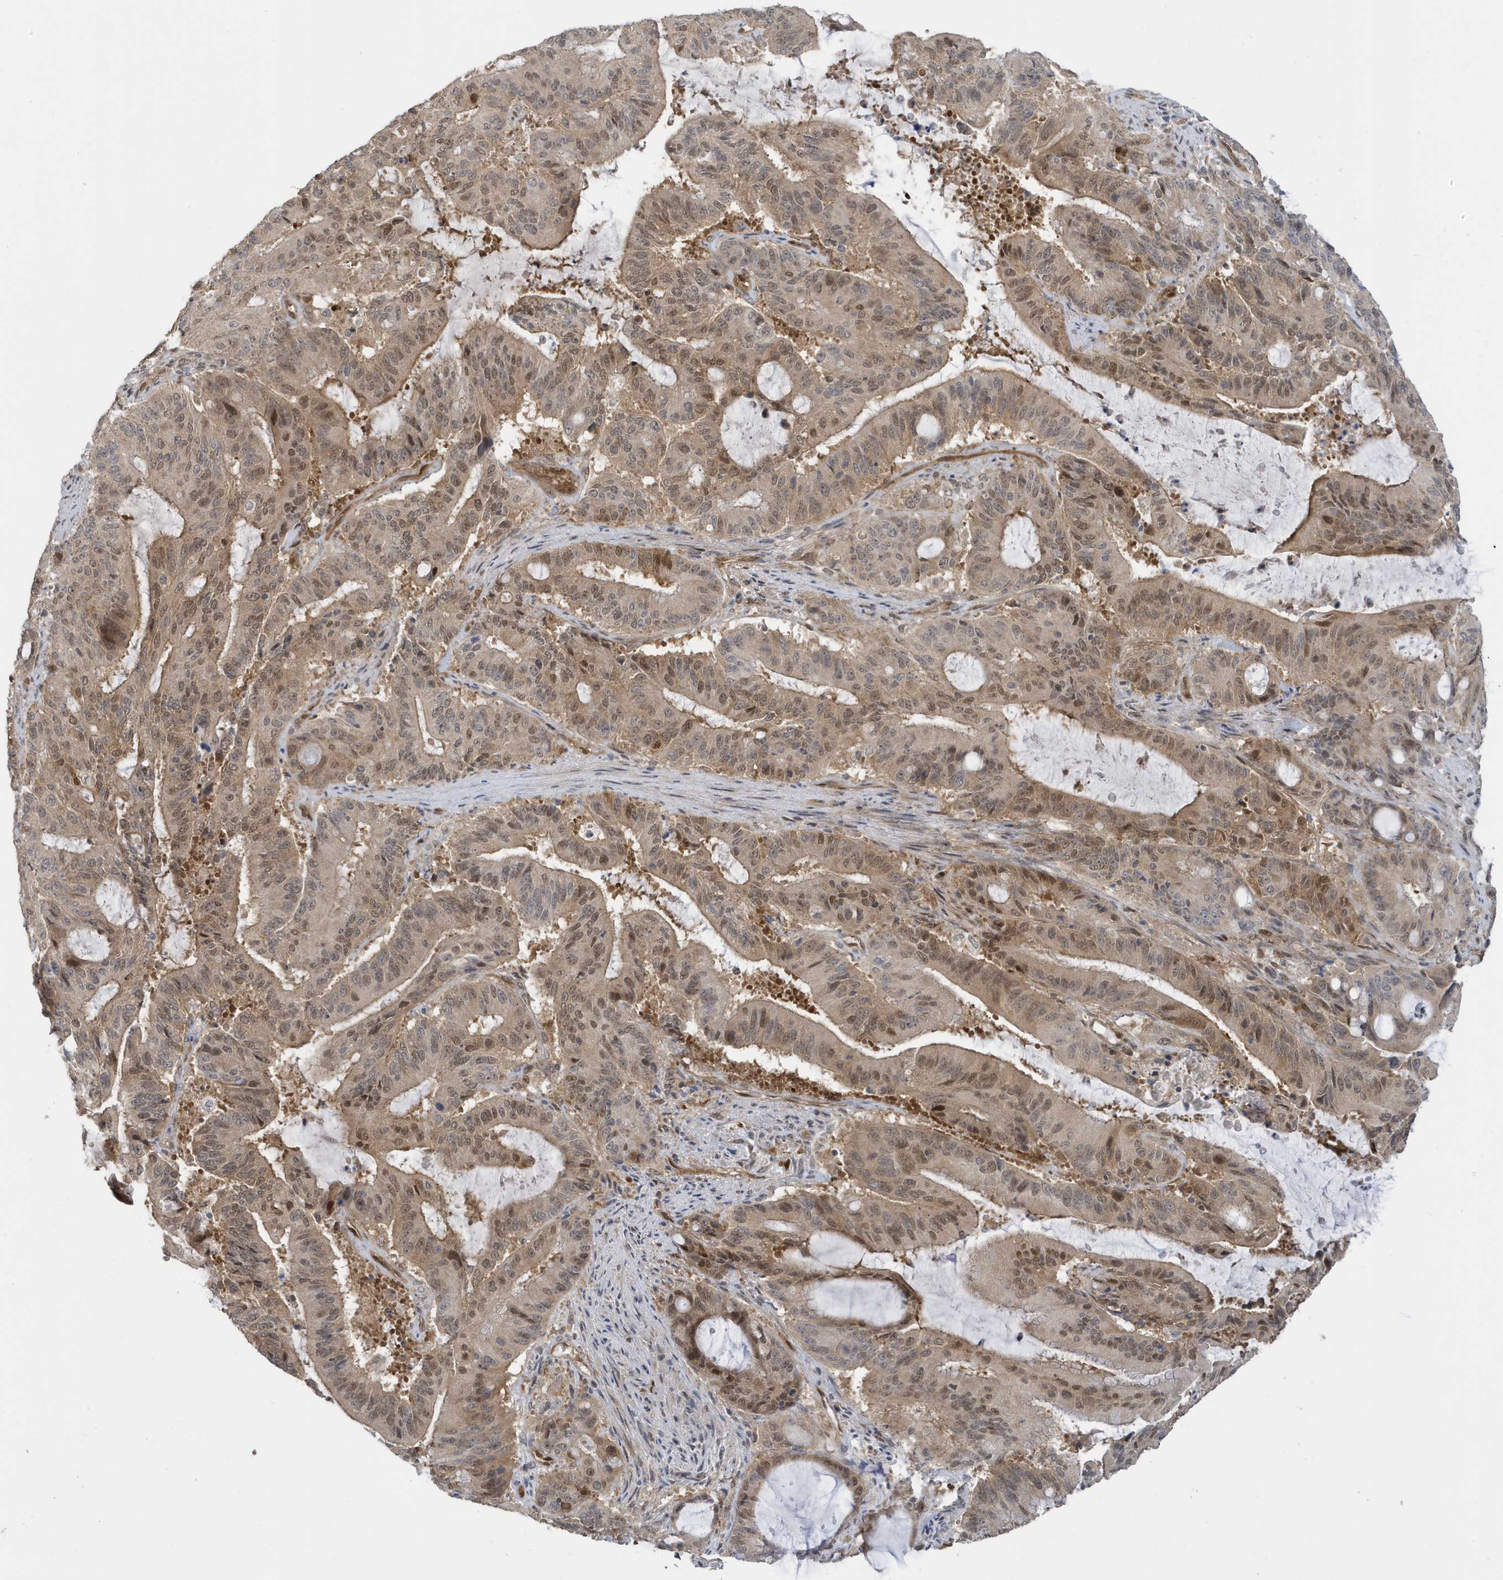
{"staining": {"intensity": "moderate", "quantity": ">75%", "location": "cytoplasmic/membranous,nuclear"}, "tissue": "liver cancer", "cell_type": "Tumor cells", "image_type": "cancer", "snomed": [{"axis": "morphology", "description": "Normal tissue, NOS"}, {"axis": "morphology", "description": "Cholangiocarcinoma"}, {"axis": "topography", "description": "Liver"}, {"axis": "topography", "description": "Peripheral nerve tissue"}], "caption": "This histopathology image exhibits liver cancer (cholangiocarcinoma) stained with immunohistochemistry (IHC) to label a protein in brown. The cytoplasmic/membranous and nuclear of tumor cells show moderate positivity for the protein. Nuclei are counter-stained blue.", "gene": "NCOA7", "patient": {"sex": "female", "age": 73}}